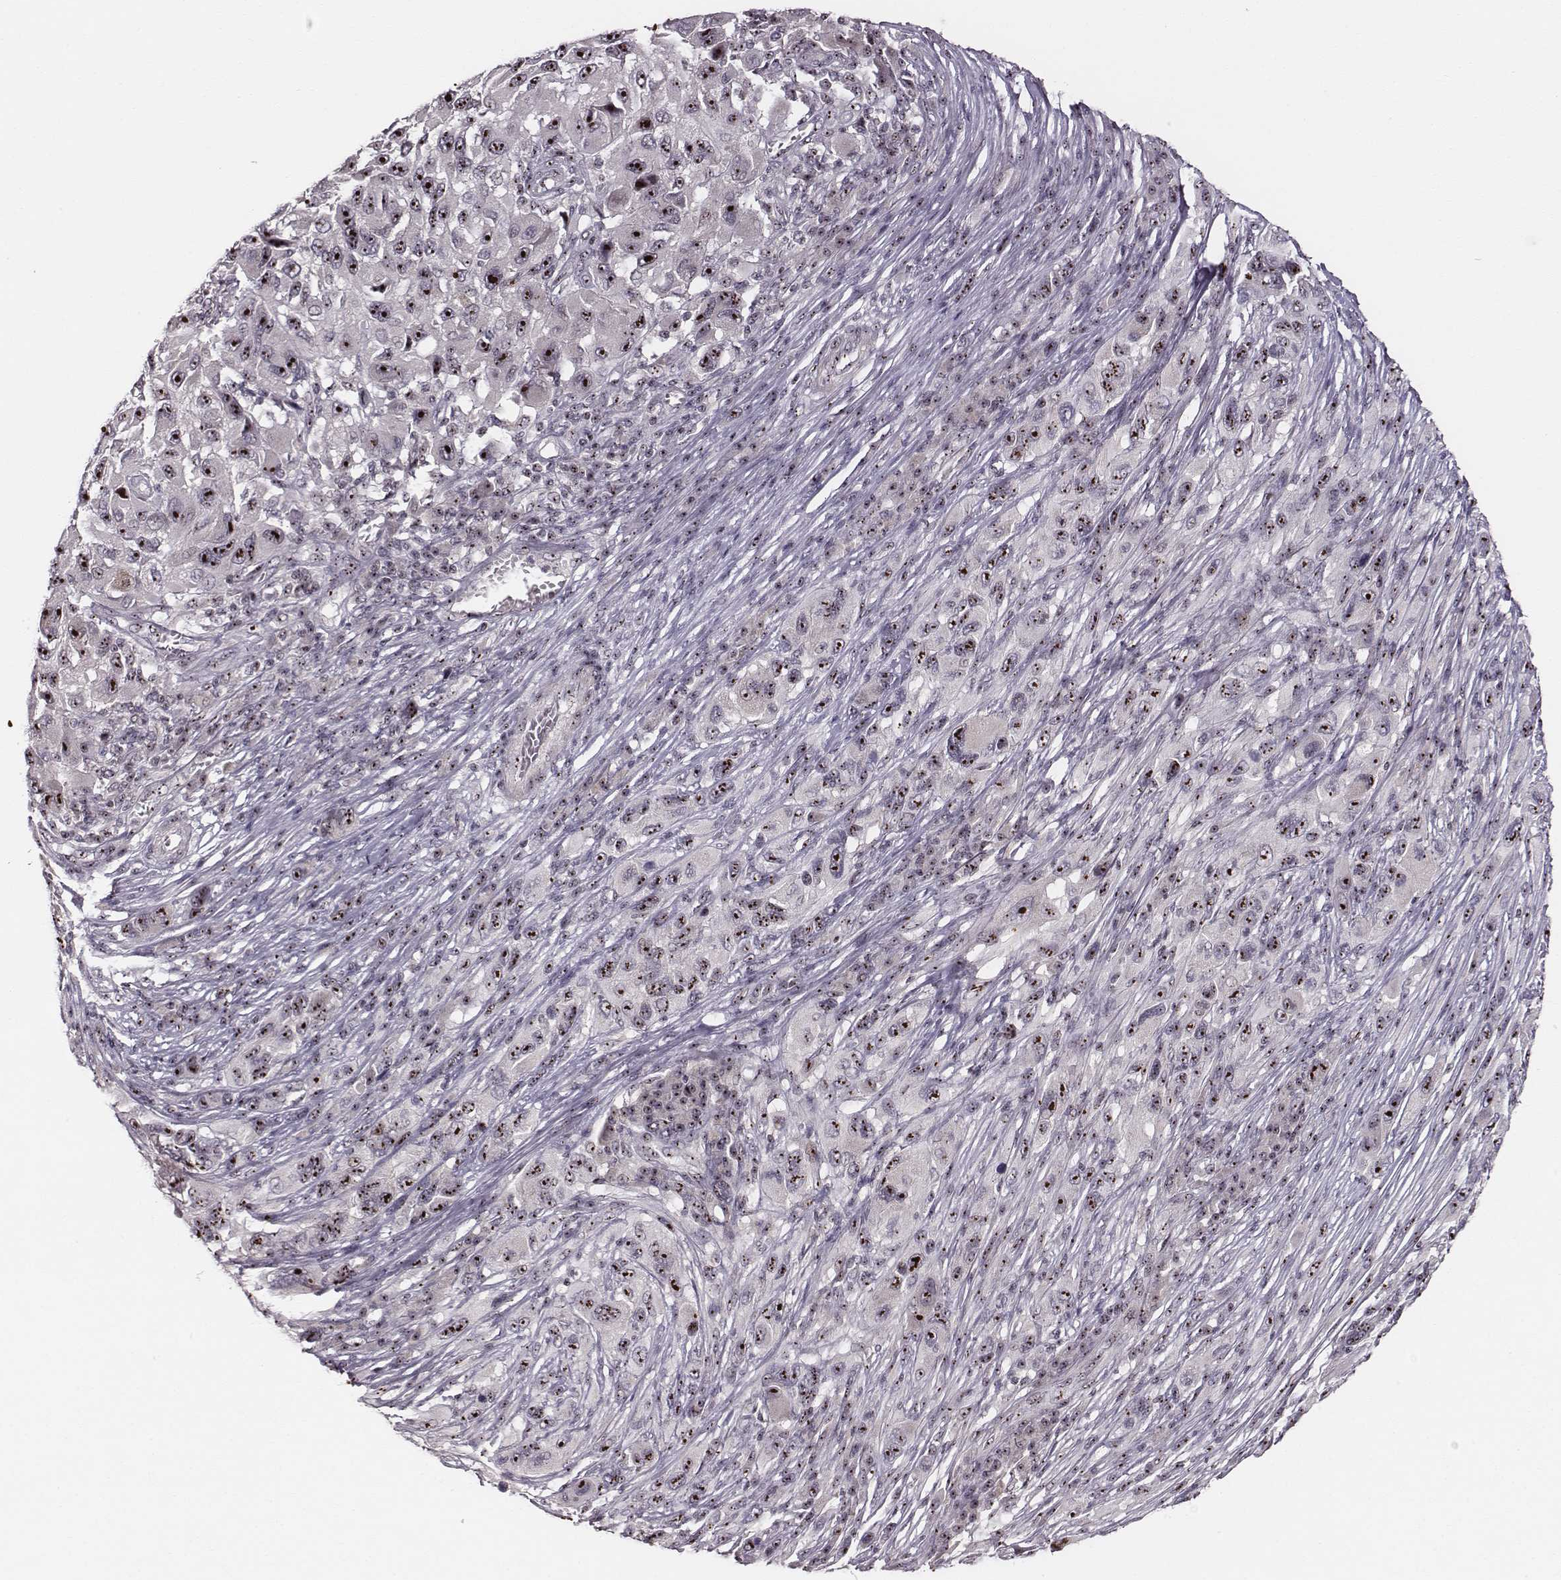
{"staining": {"intensity": "moderate", "quantity": ">75%", "location": "nuclear"}, "tissue": "melanoma", "cell_type": "Tumor cells", "image_type": "cancer", "snomed": [{"axis": "morphology", "description": "Malignant melanoma, NOS"}, {"axis": "topography", "description": "Skin"}], "caption": "High-magnification brightfield microscopy of melanoma stained with DAB (3,3'-diaminobenzidine) (brown) and counterstained with hematoxylin (blue). tumor cells exhibit moderate nuclear expression is present in approximately>75% of cells. (Stains: DAB (3,3'-diaminobenzidine) in brown, nuclei in blue, Microscopy: brightfield microscopy at high magnification).", "gene": "NOP56", "patient": {"sex": "male", "age": 53}}